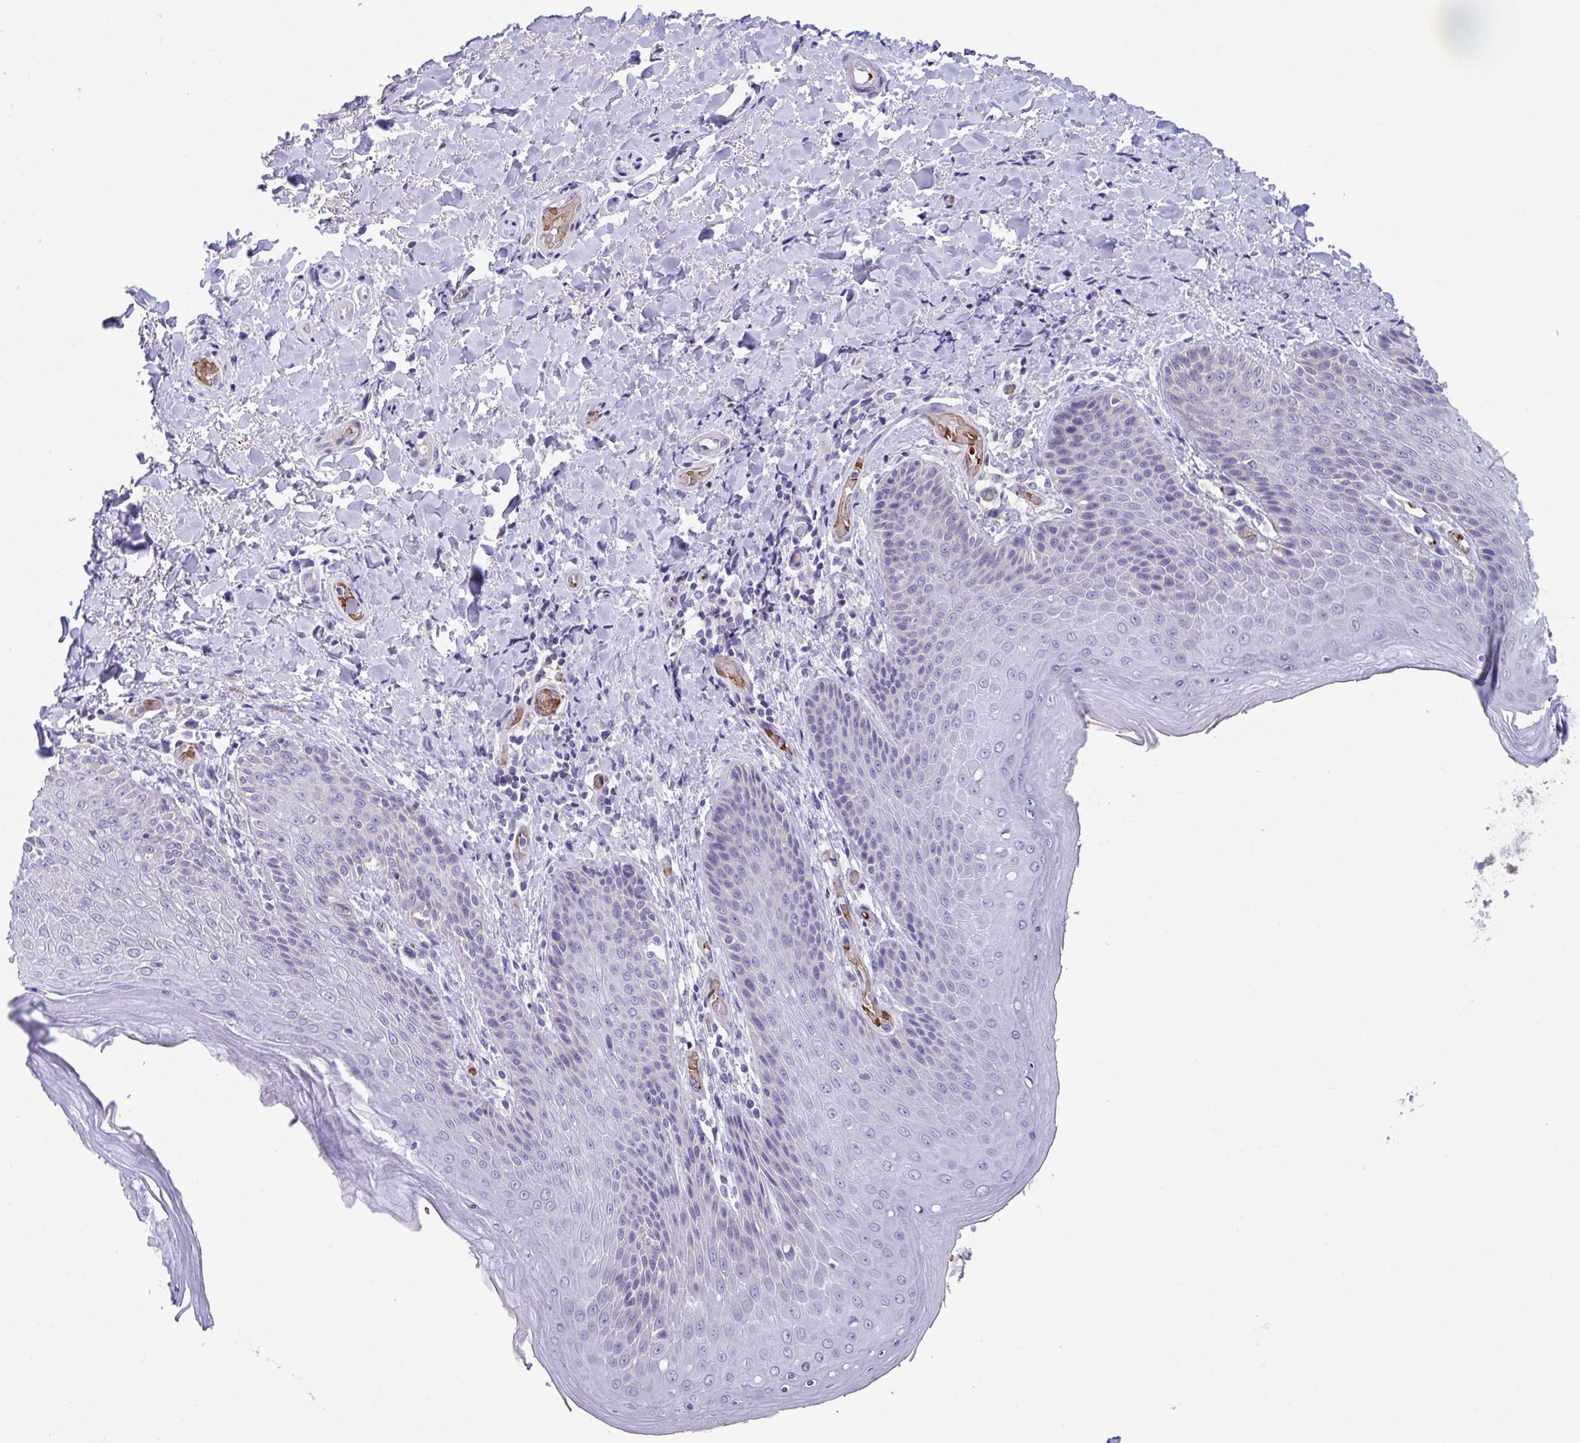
{"staining": {"intensity": "negative", "quantity": "none", "location": "none"}, "tissue": "skin", "cell_type": "Epidermal cells", "image_type": "normal", "snomed": [{"axis": "morphology", "description": "Normal tissue, NOS"}, {"axis": "topography", "description": "Anal"}, {"axis": "topography", "description": "Peripheral nerve tissue"}], "caption": "DAB (3,3'-diaminobenzidine) immunohistochemical staining of unremarkable human skin shows no significant expression in epidermal cells.", "gene": "TTC30A", "patient": {"sex": "male", "age": 51}}